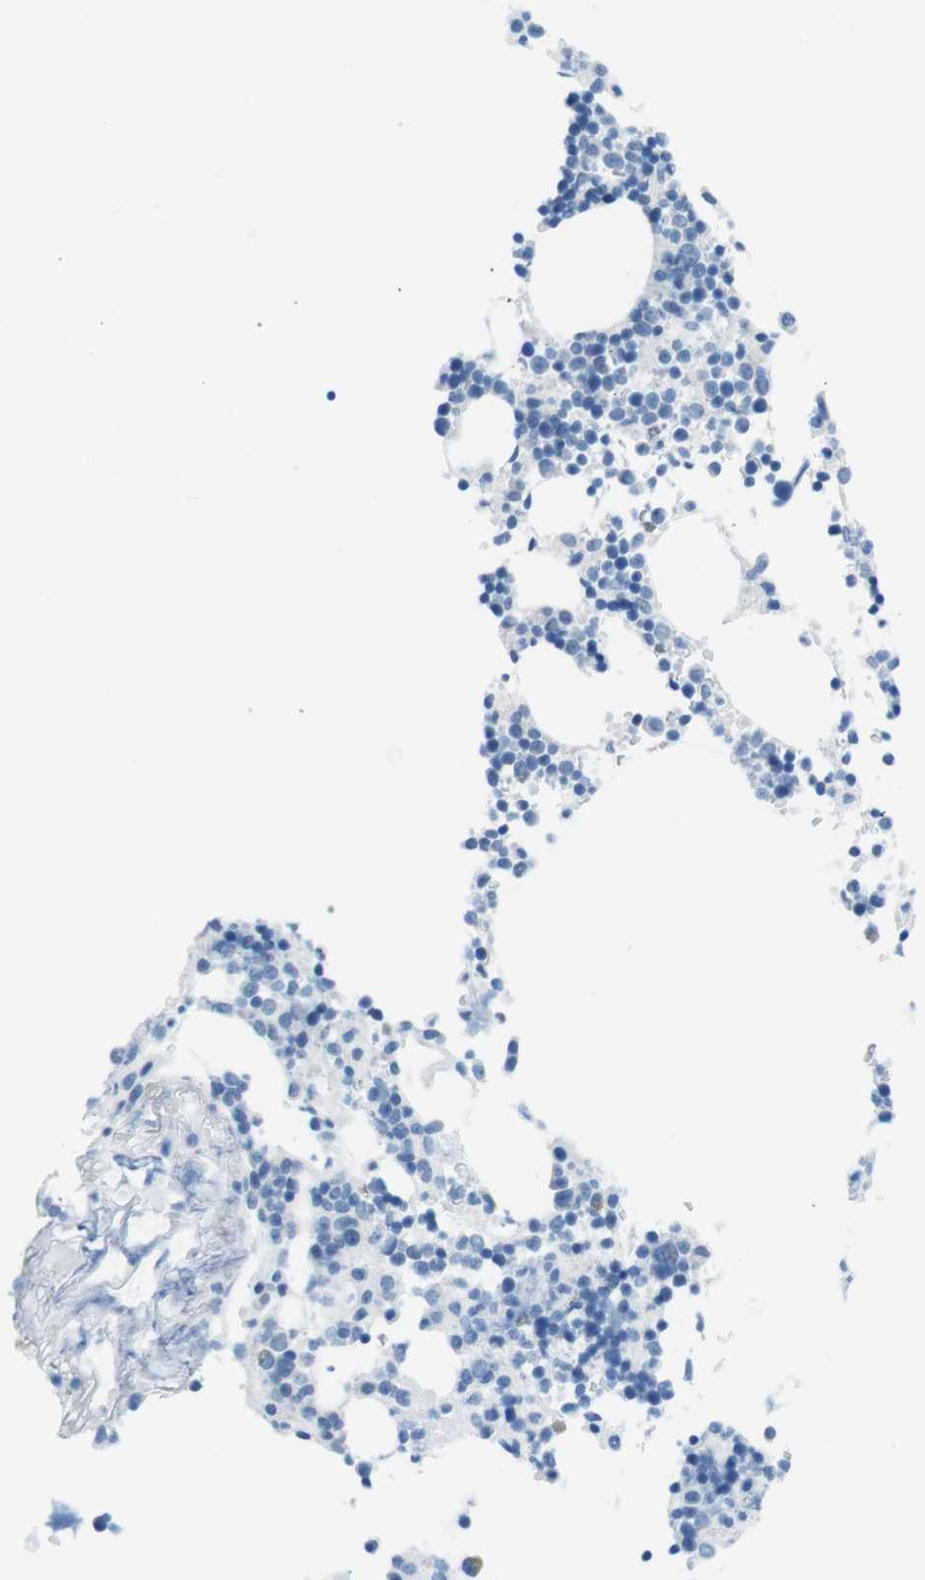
{"staining": {"intensity": "negative", "quantity": "none", "location": "none"}, "tissue": "bone marrow", "cell_type": "Hematopoietic cells", "image_type": "normal", "snomed": [{"axis": "morphology", "description": "Normal tissue, NOS"}, {"axis": "topography", "description": "Bone marrow"}], "caption": "Image shows no protein staining in hematopoietic cells of unremarkable bone marrow.", "gene": "GAP43", "patient": {"sex": "female", "age": 73}}